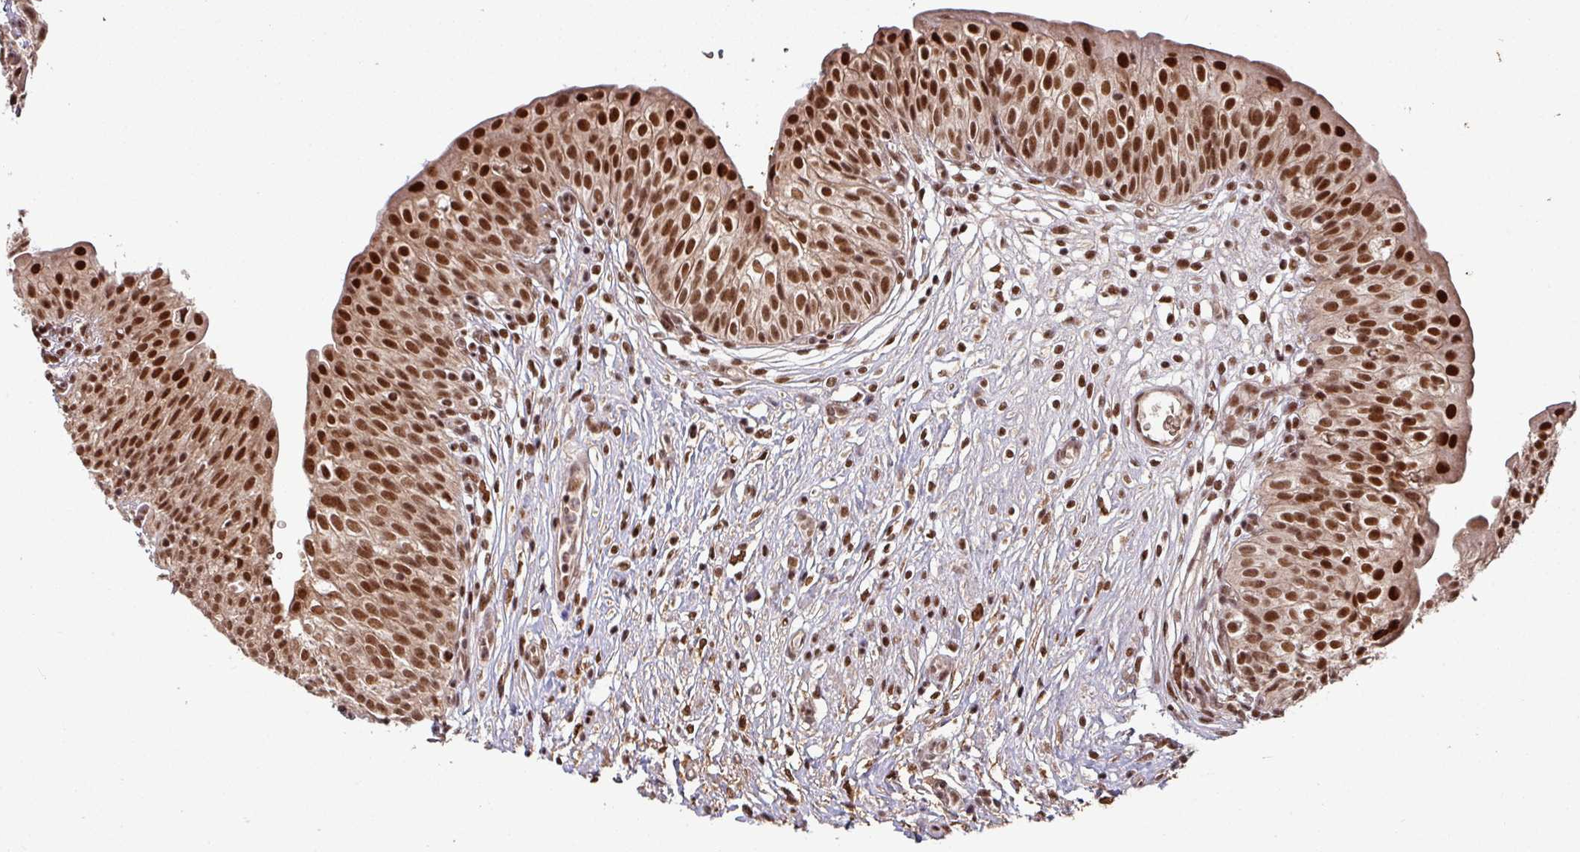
{"staining": {"intensity": "strong", "quantity": ">75%", "location": "nuclear"}, "tissue": "urinary bladder", "cell_type": "Urothelial cells", "image_type": "normal", "snomed": [{"axis": "morphology", "description": "Normal tissue, NOS"}, {"axis": "topography", "description": "Urinary bladder"}], "caption": "IHC (DAB (3,3'-diaminobenzidine)) staining of unremarkable human urinary bladder reveals strong nuclear protein expression in approximately >75% of urothelial cells. (IHC, brightfield microscopy, high magnification).", "gene": "PHF23", "patient": {"sex": "male", "age": 55}}